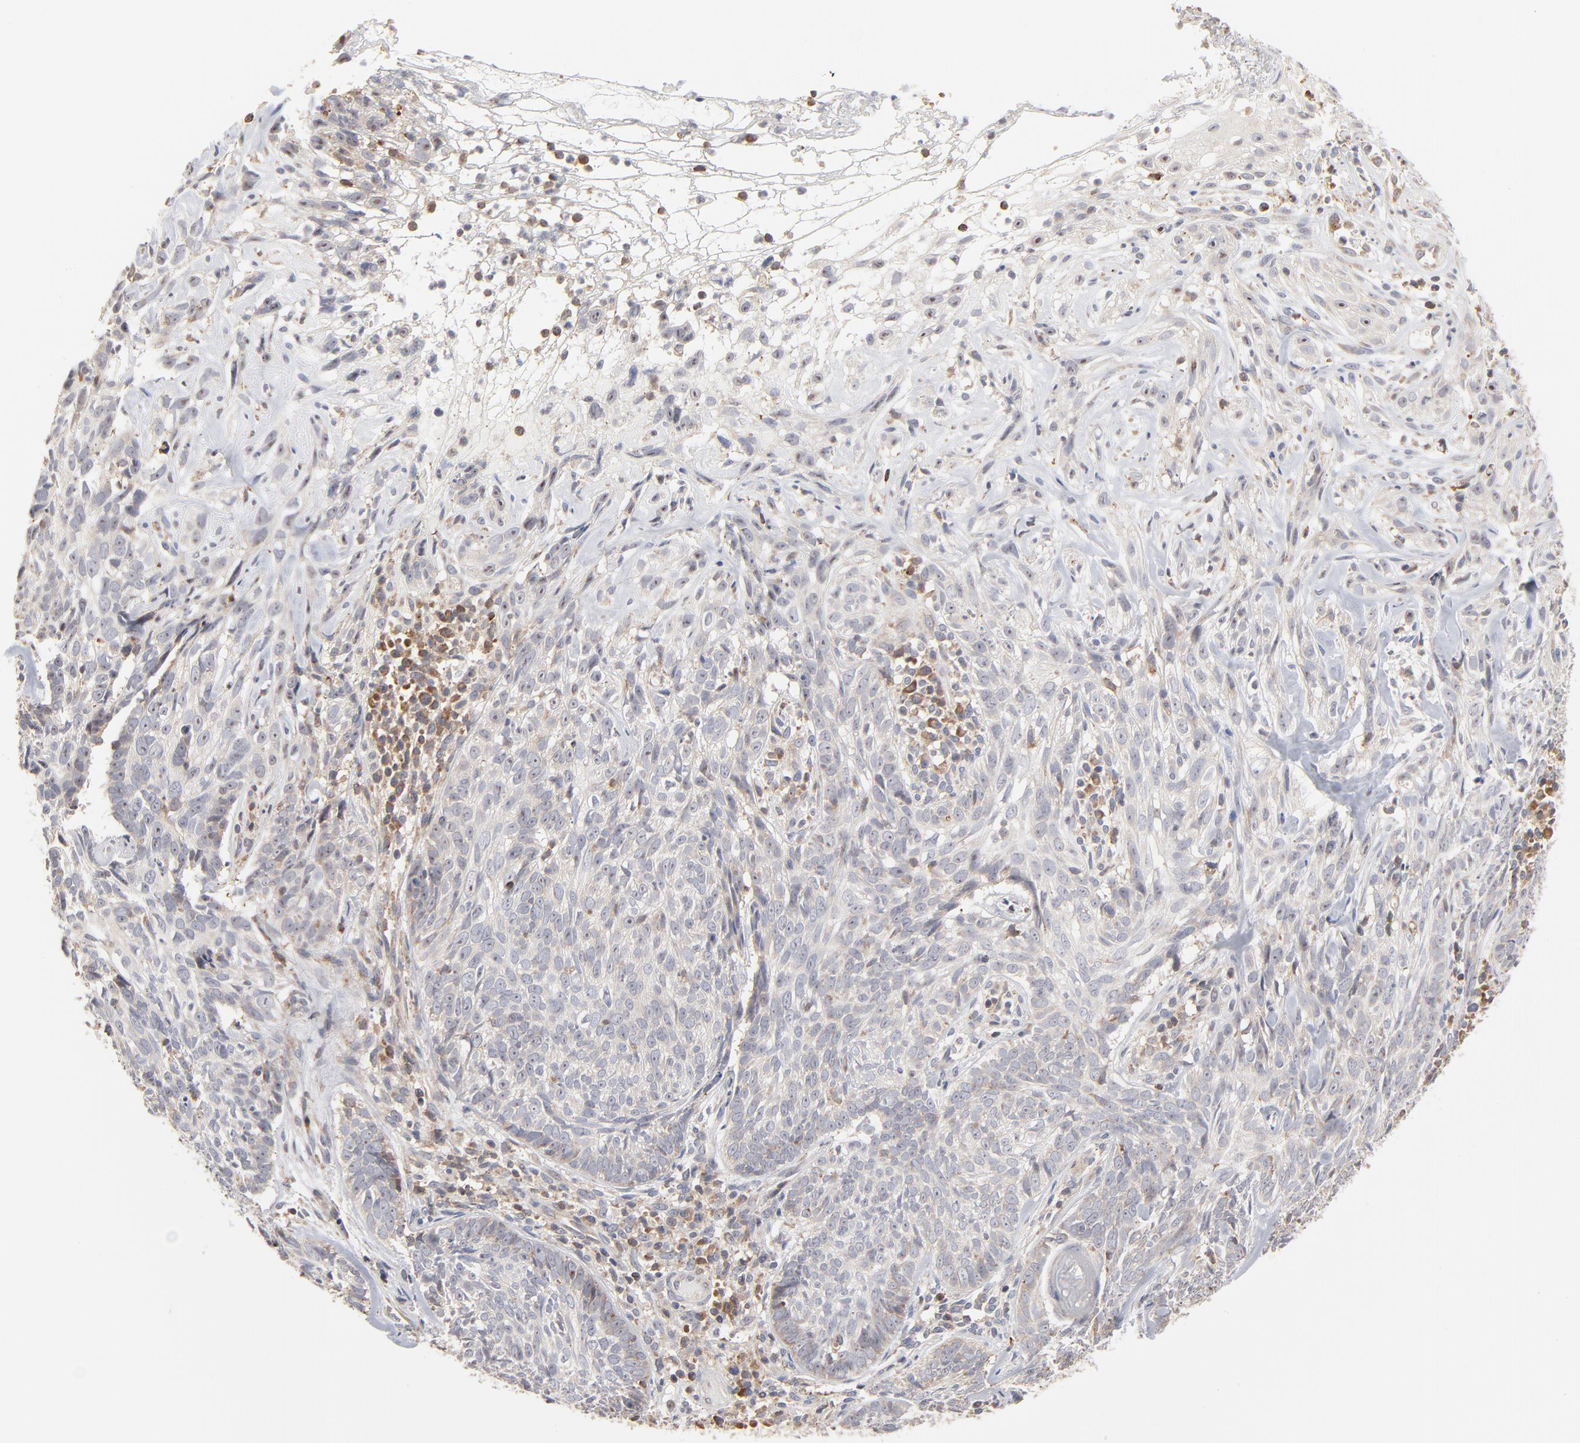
{"staining": {"intensity": "weak", "quantity": "25%-75%", "location": "cytoplasmic/membranous"}, "tissue": "skin cancer", "cell_type": "Tumor cells", "image_type": "cancer", "snomed": [{"axis": "morphology", "description": "Basal cell carcinoma"}, {"axis": "topography", "description": "Skin"}], "caption": "Brown immunohistochemical staining in human skin cancer (basal cell carcinoma) reveals weak cytoplasmic/membranous staining in about 25%-75% of tumor cells. Using DAB (3,3'-diaminobenzidine) (brown) and hematoxylin (blue) stains, captured at high magnification using brightfield microscopy.", "gene": "RNF213", "patient": {"sex": "male", "age": 72}}